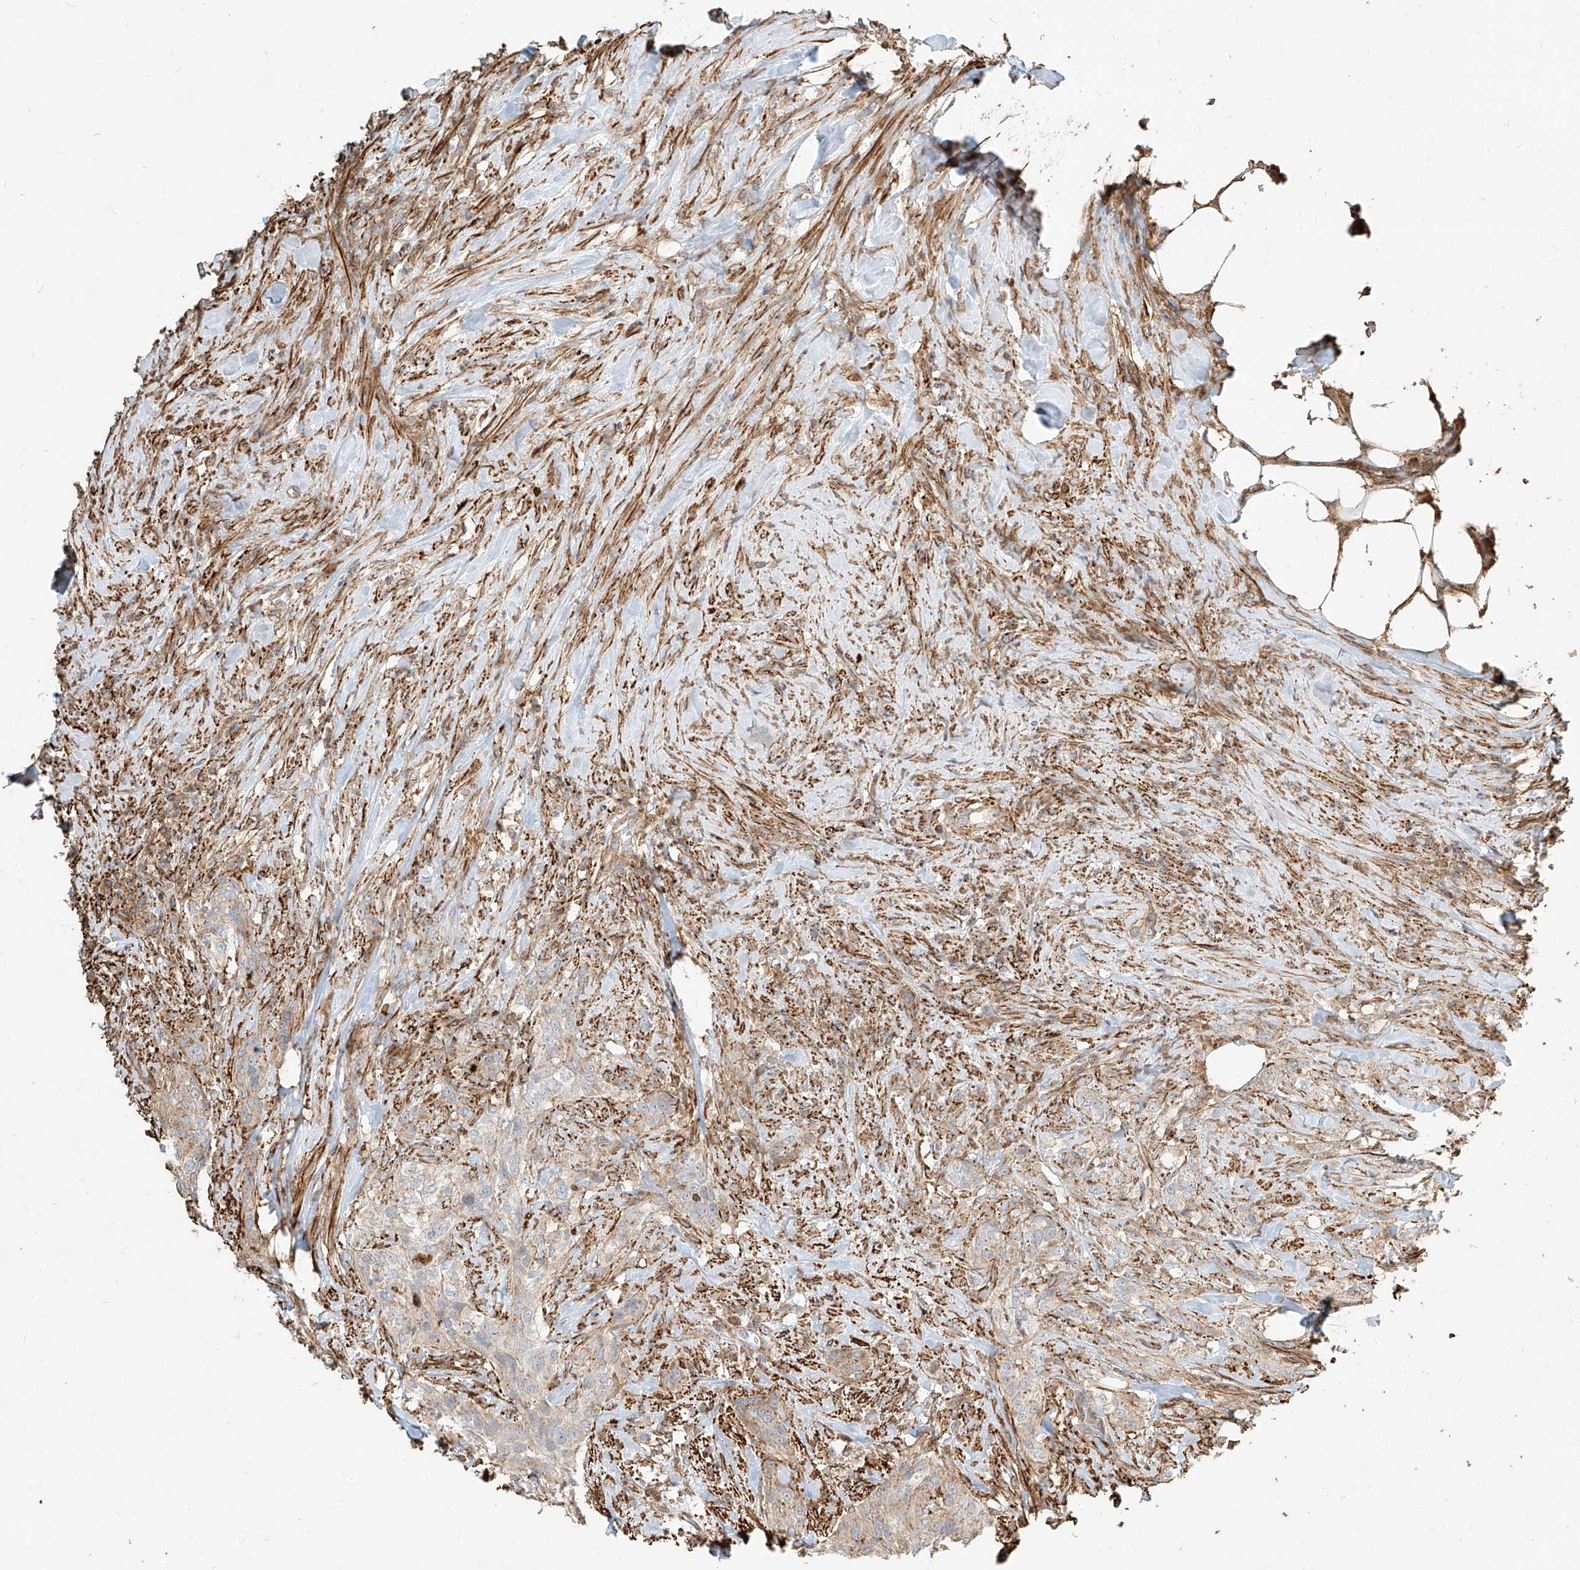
{"staining": {"intensity": "weak", "quantity": "<25%", "location": "cytoplasmic/membranous"}, "tissue": "urothelial cancer", "cell_type": "Tumor cells", "image_type": "cancer", "snomed": [{"axis": "morphology", "description": "Urothelial carcinoma, High grade"}, {"axis": "topography", "description": "Urinary bladder"}], "caption": "Photomicrograph shows no significant protein staining in tumor cells of urothelial cancer. (Immunohistochemistry, brightfield microscopy, high magnification).", "gene": "MTX2", "patient": {"sex": "male", "age": 35}}